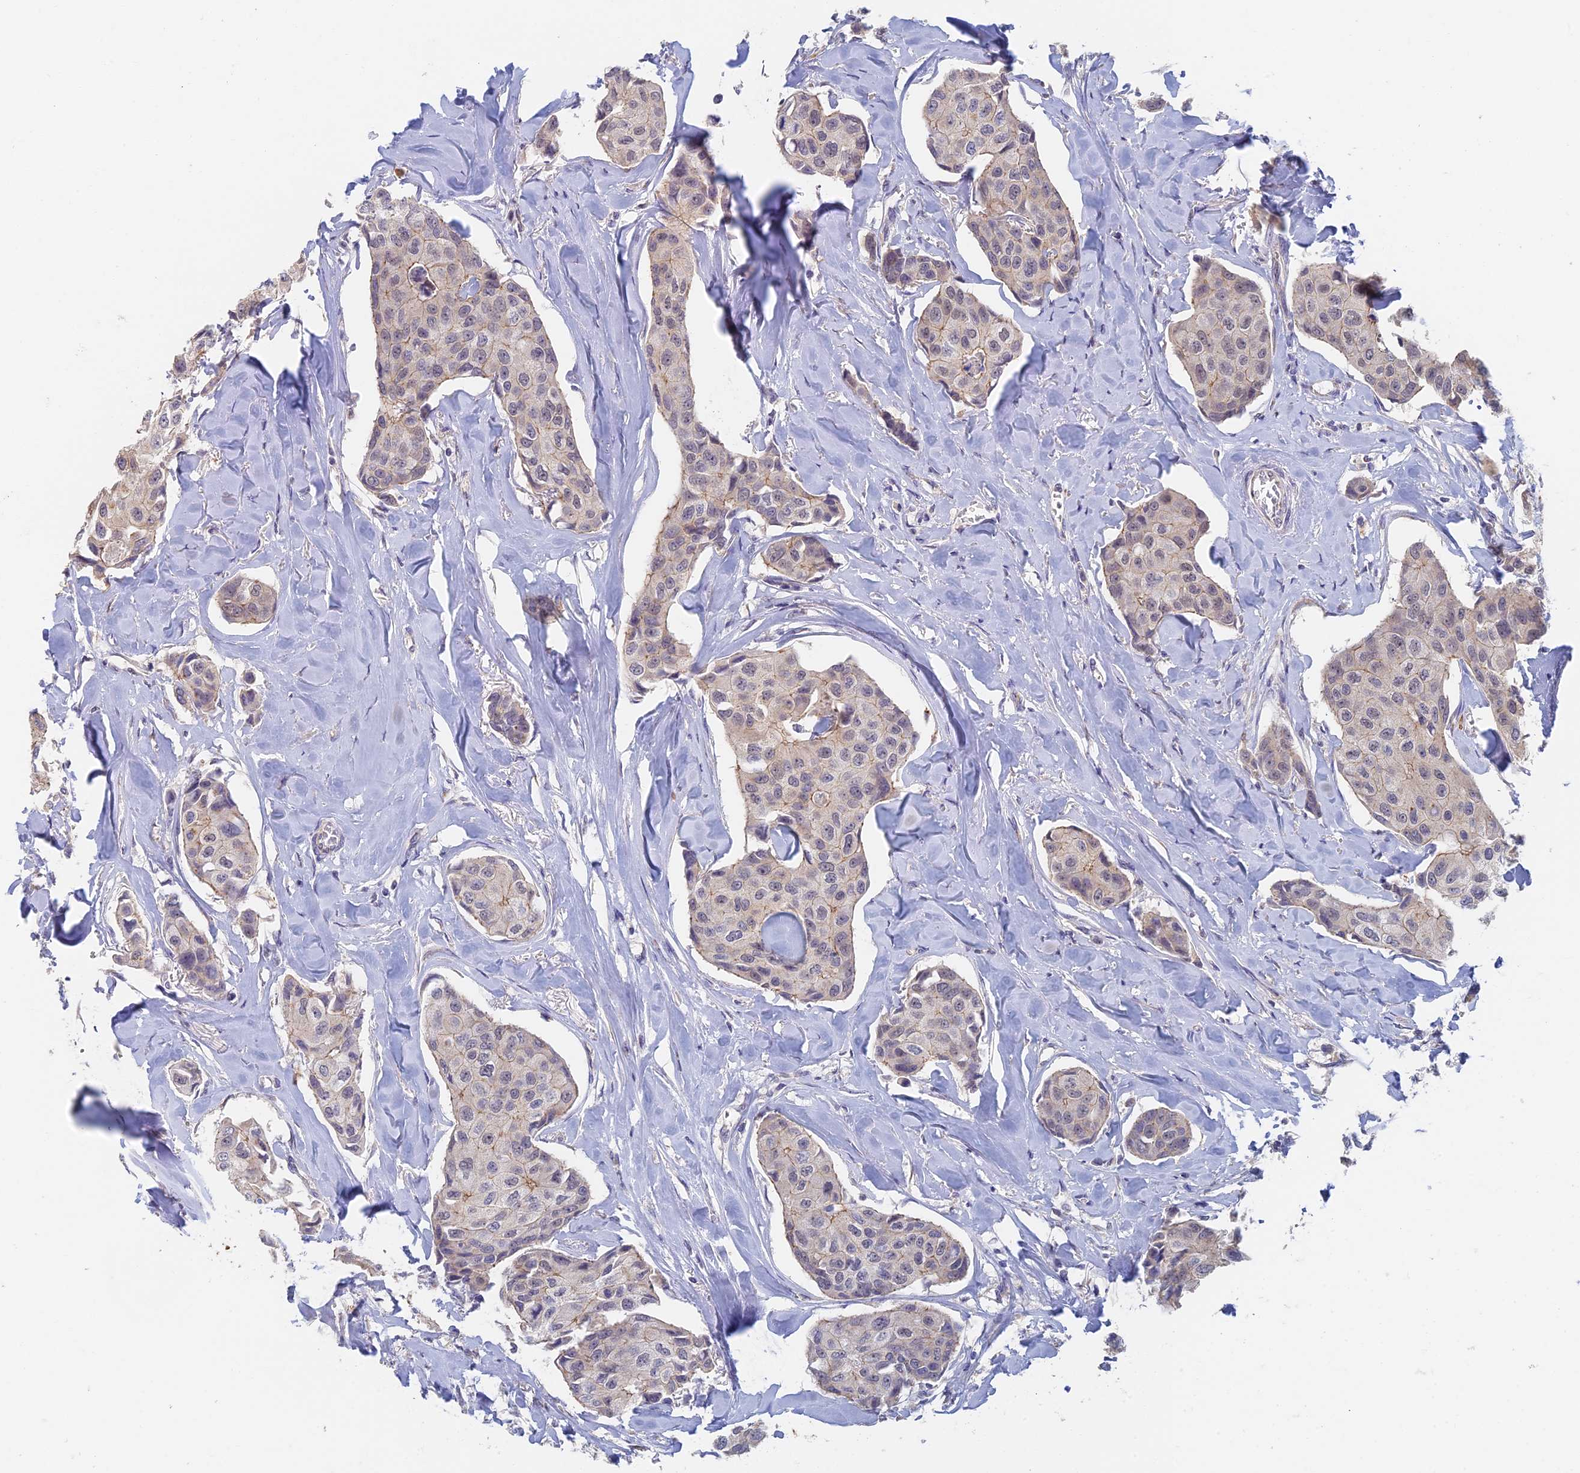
{"staining": {"intensity": "weak", "quantity": "<25%", "location": "cytoplasmic/membranous"}, "tissue": "breast cancer", "cell_type": "Tumor cells", "image_type": "cancer", "snomed": [{"axis": "morphology", "description": "Duct carcinoma"}, {"axis": "topography", "description": "Breast"}], "caption": "The histopathology image displays no staining of tumor cells in infiltrating ductal carcinoma (breast).", "gene": "GPATCH1", "patient": {"sex": "female", "age": 80}}